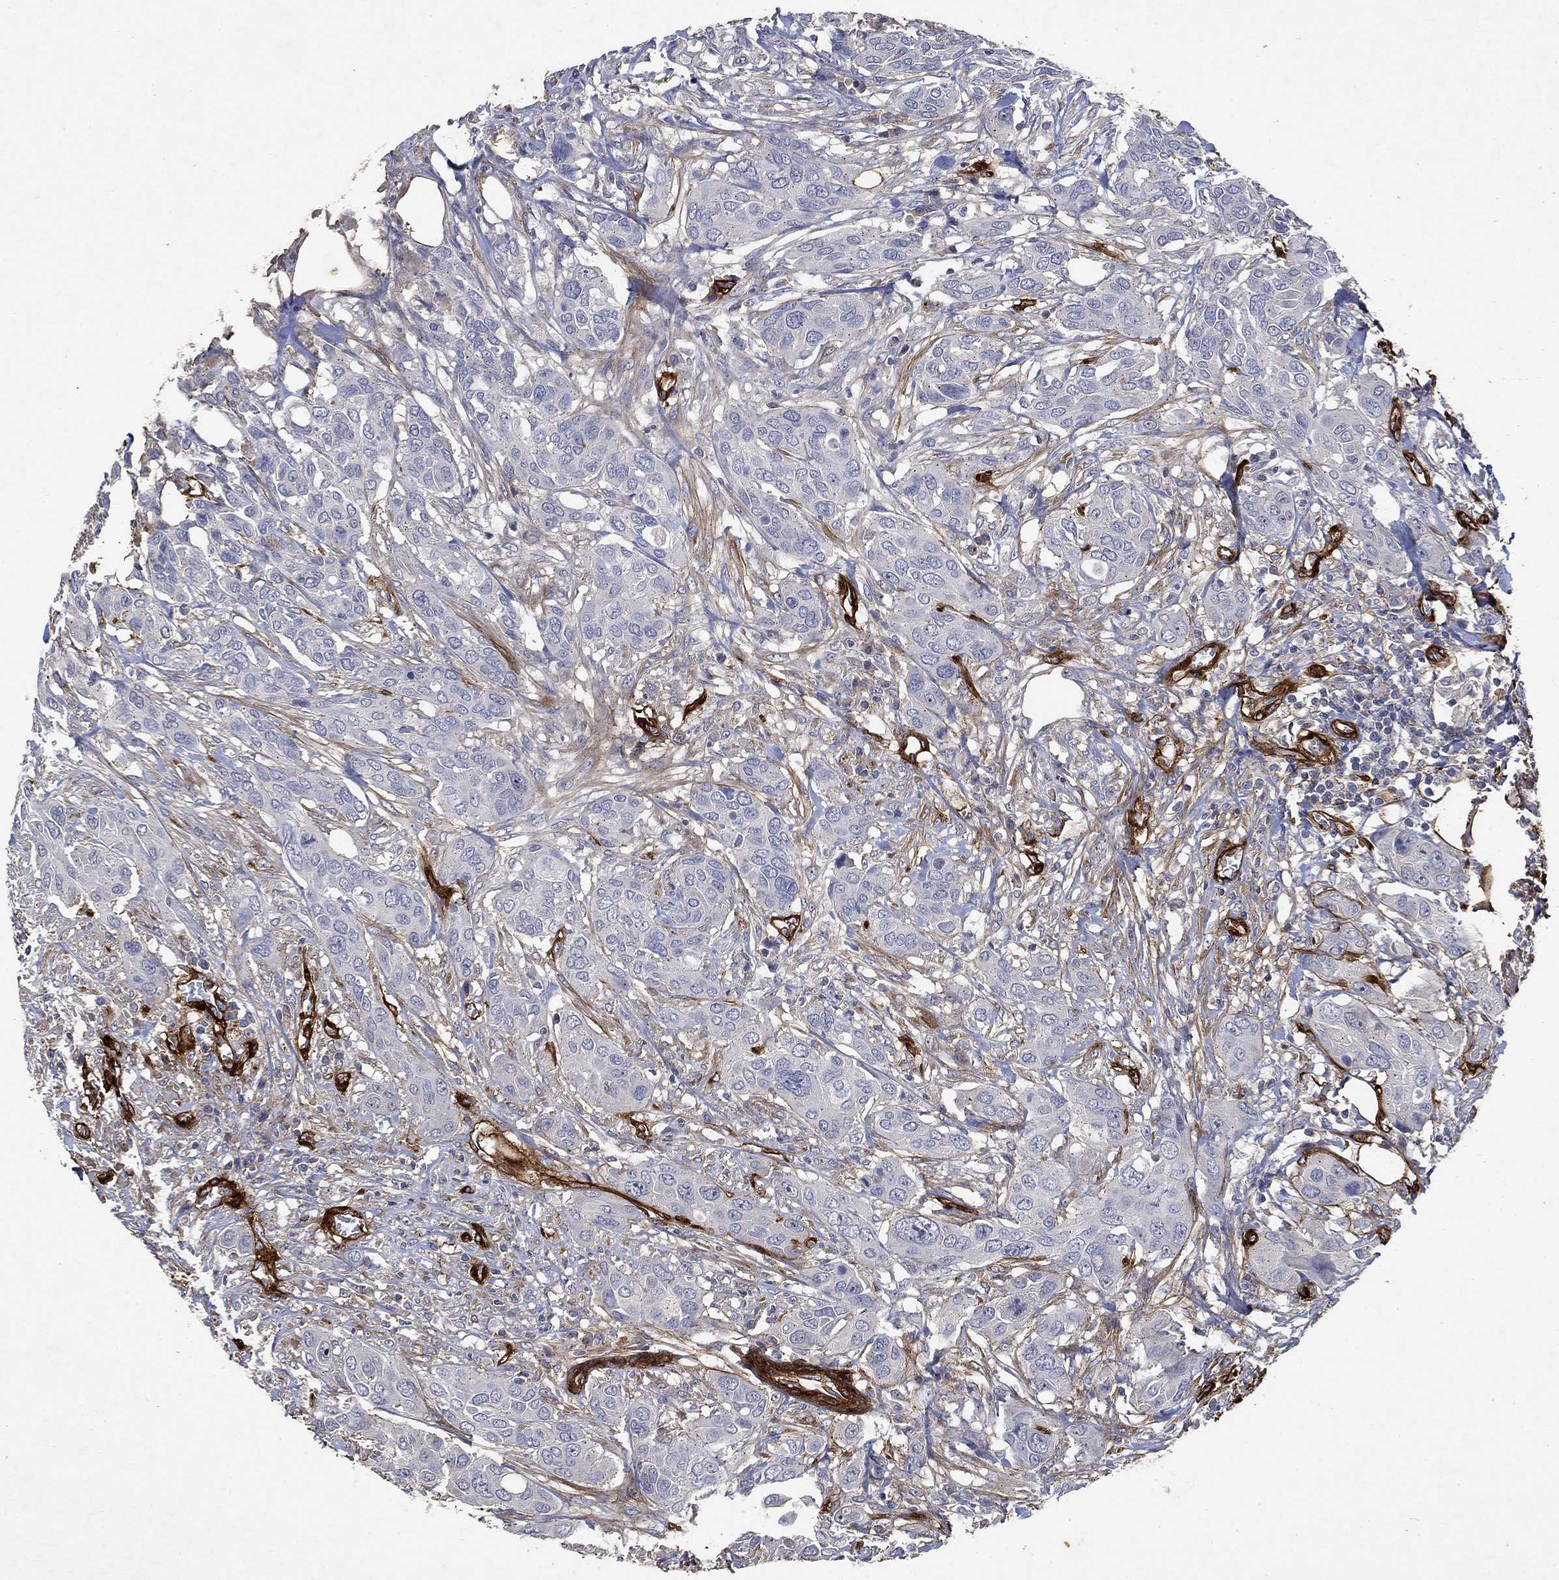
{"staining": {"intensity": "negative", "quantity": "none", "location": "none"}, "tissue": "urothelial cancer", "cell_type": "Tumor cells", "image_type": "cancer", "snomed": [{"axis": "morphology", "description": "Urothelial carcinoma, NOS"}, {"axis": "morphology", "description": "Urothelial carcinoma, High grade"}, {"axis": "topography", "description": "Urinary bladder"}], "caption": "Urothelial cancer was stained to show a protein in brown. There is no significant expression in tumor cells. The staining is performed using DAB (3,3'-diaminobenzidine) brown chromogen with nuclei counter-stained in using hematoxylin.", "gene": "COL4A2", "patient": {"sex": "male", "age": 63}}